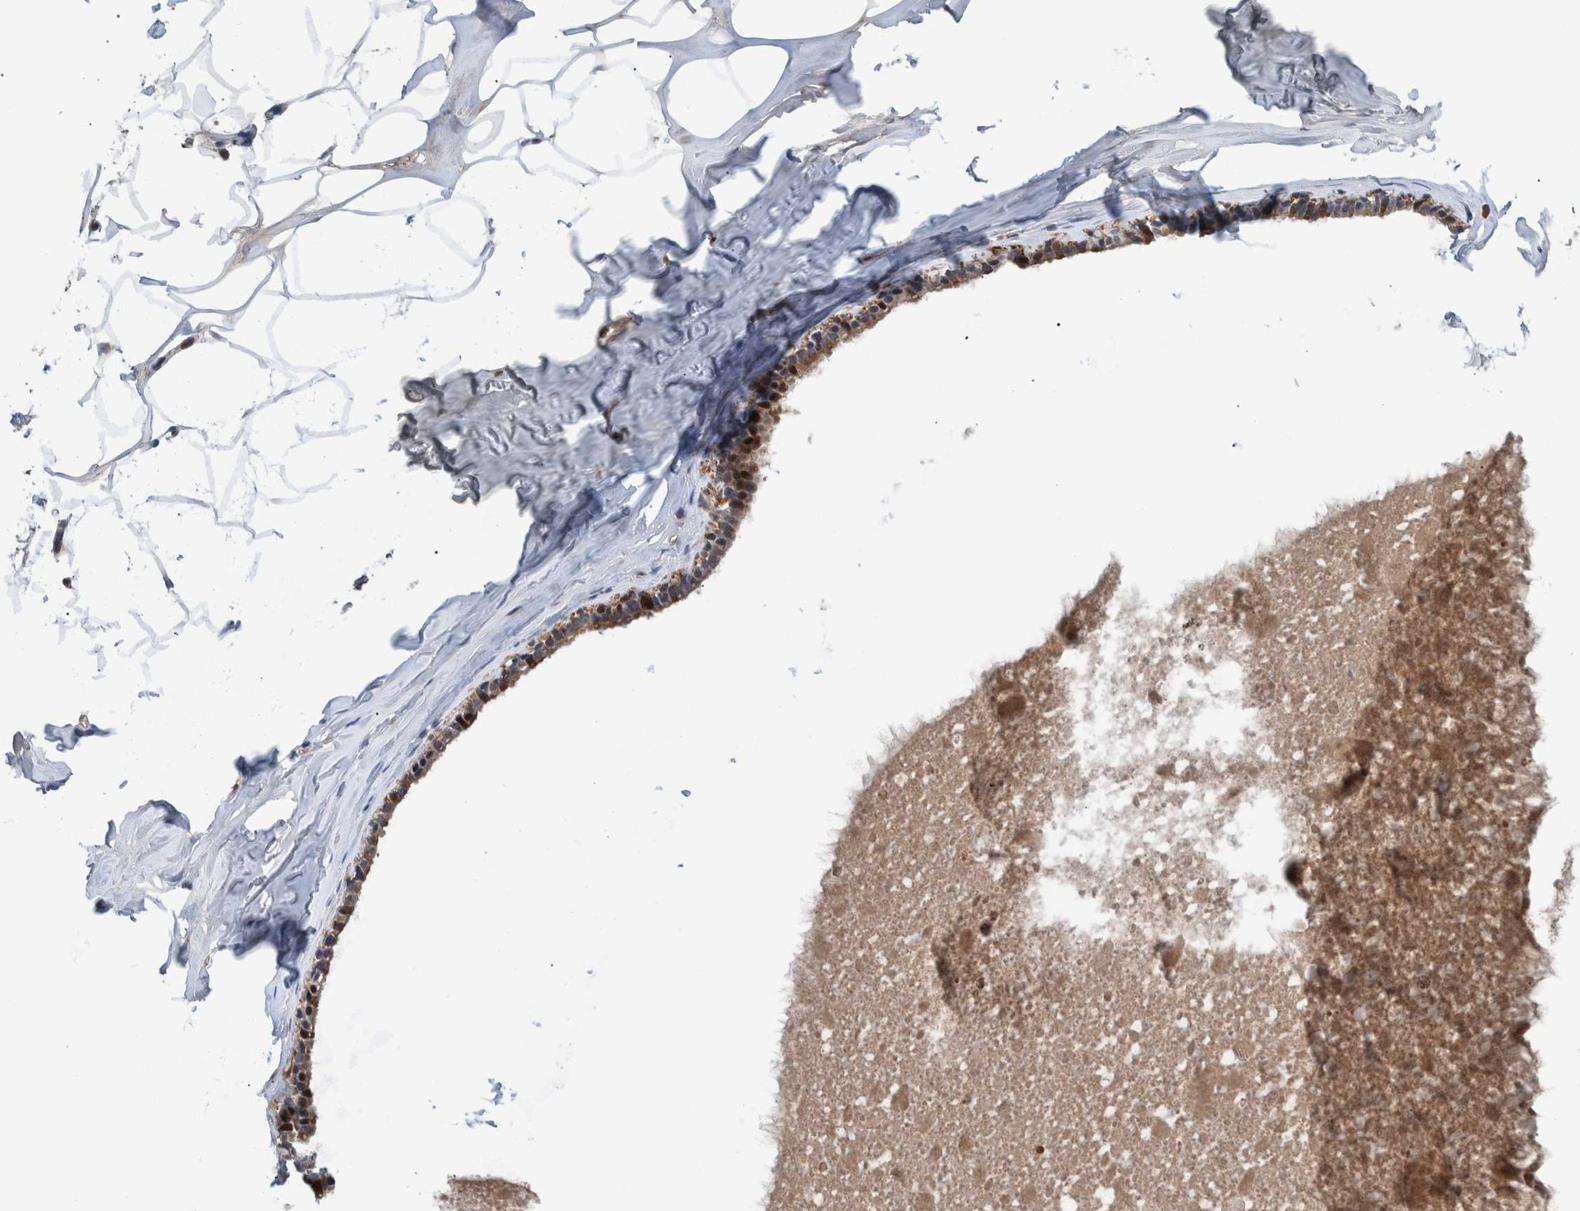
{"staining": {"intensity": "moderate", "quantity": ">75%", "location": "cytoplasmic/membranous,nuclear"}, "tissue": "adipose tissue", "cell_type": "Adipocytes", "image_type": "normal", "snomed": [{"axis": "morphology", "description": "Normal tissue, NOS"}, {"axis": "morphology", "description": "Fibrosis, NOS"}, {"axis": "topography", "description": "Breast"}, {"axis": "topography", "description": "Adipose tissue"}], "caption": "Immunohistochemistry photomicrograph of normal adipose tissue: adipose tissue stained using immunohistochemistry (IHC) displays medium levels of moderate protein expression localized specifically in the cytoplasmic/membranous,nuclear of adipocytes, appearing as a cytoplasmic/membranous,nuclear brown color.", "gene": "B3GNTL1", "patient": {"sex": "female", "age": 39}}